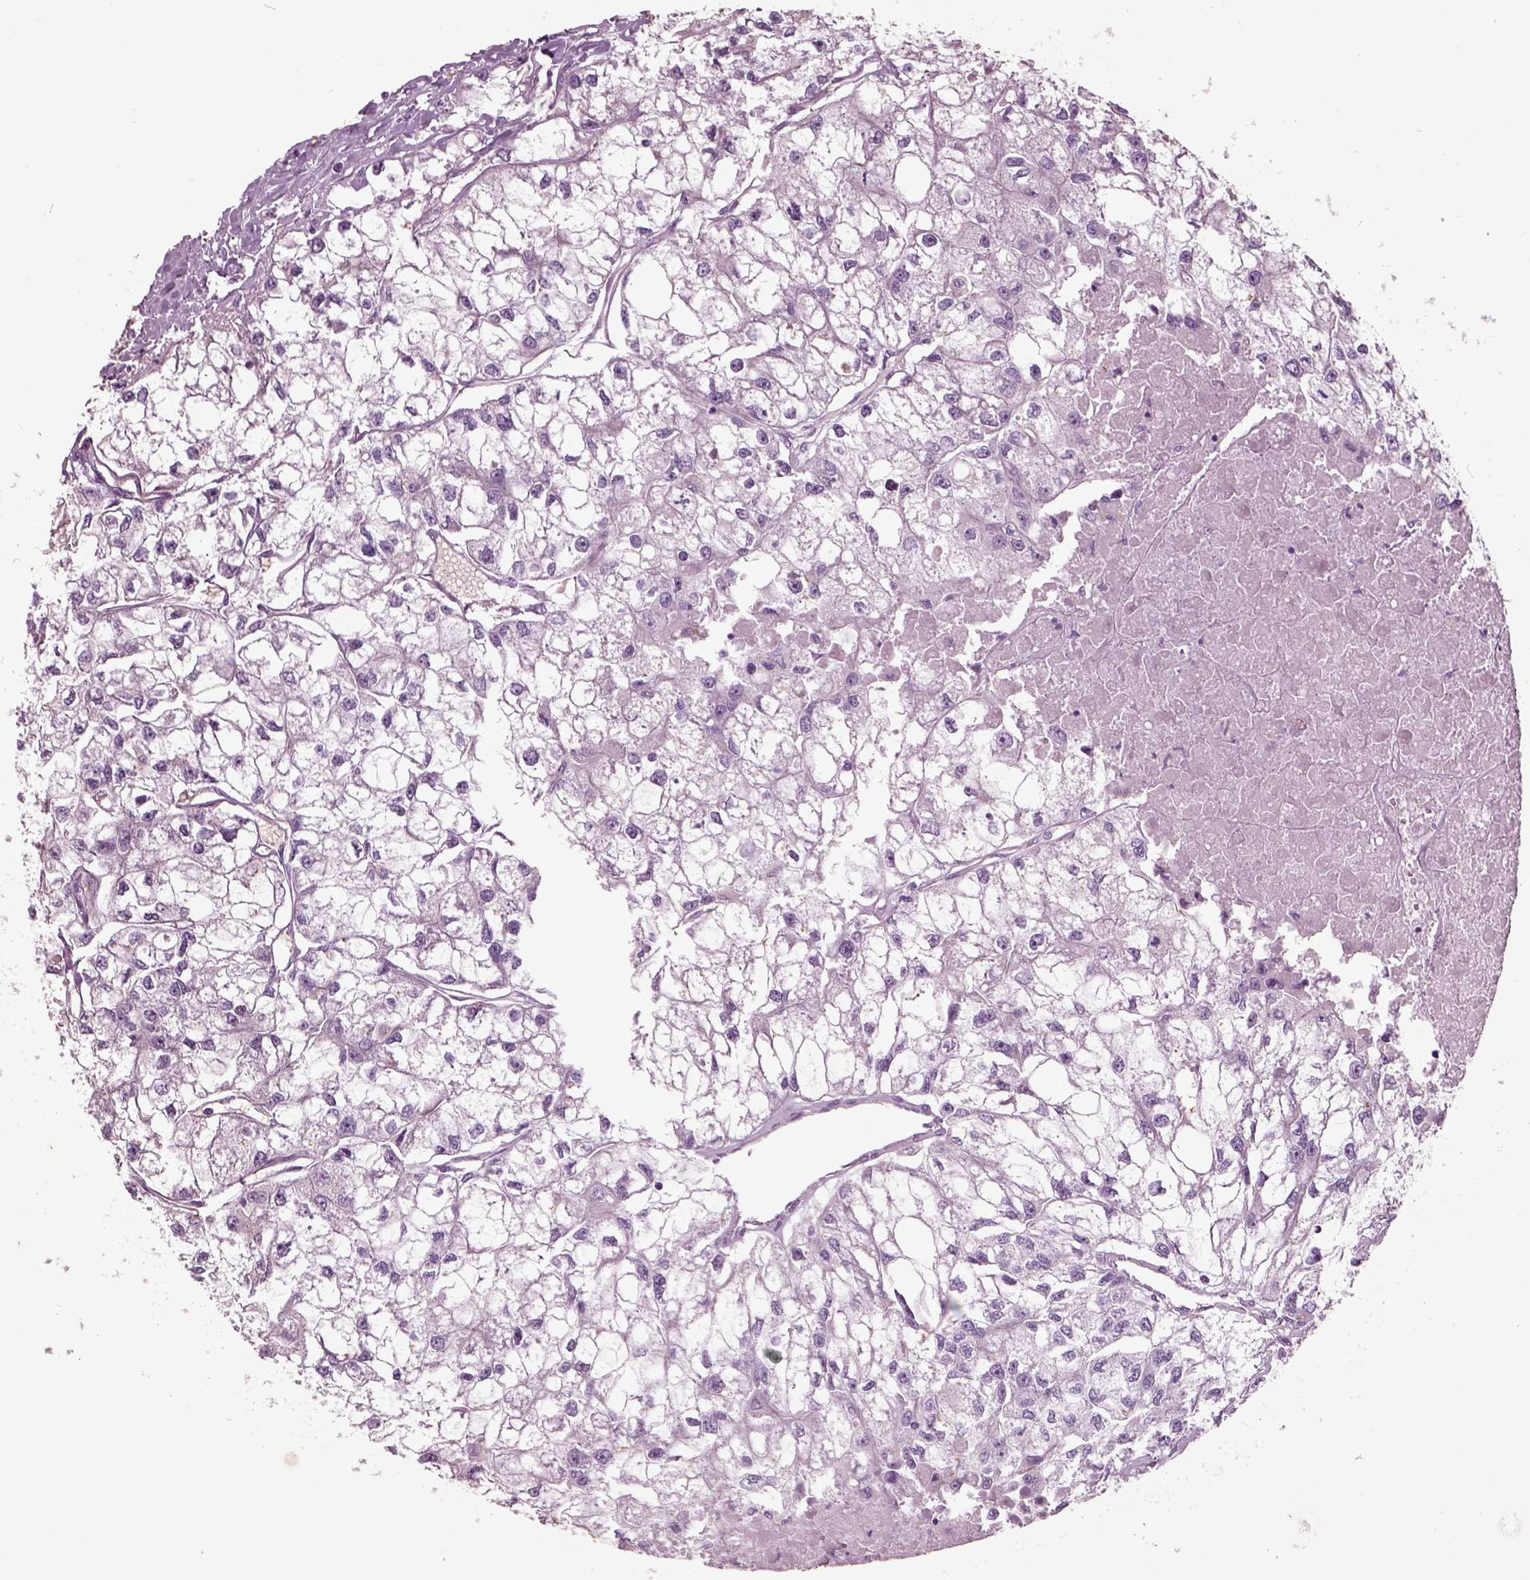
{"staining": {"intensity": "negative", "quantity": "none", "location": "none"}, "tissue": "renal cancer", "cell_type": "Tumor cells", "image_type": "cancer", "snomed": [{"axis": "morphology", "description": "Adenocarcinoma, NOS"}, {"axis": "topography", "description": "Kidney"}], "caption": "Tumor cells are negative for protein expression in human renal adenocarcinoma. Brightfield microscopy of IHC stained with DAB (3,3'-diaminobenzidine) (brown) and hematoxylin (blue), captured at high magnification.", "gene": "CHGB", "patient": {"sex": "male", "age": 56}}